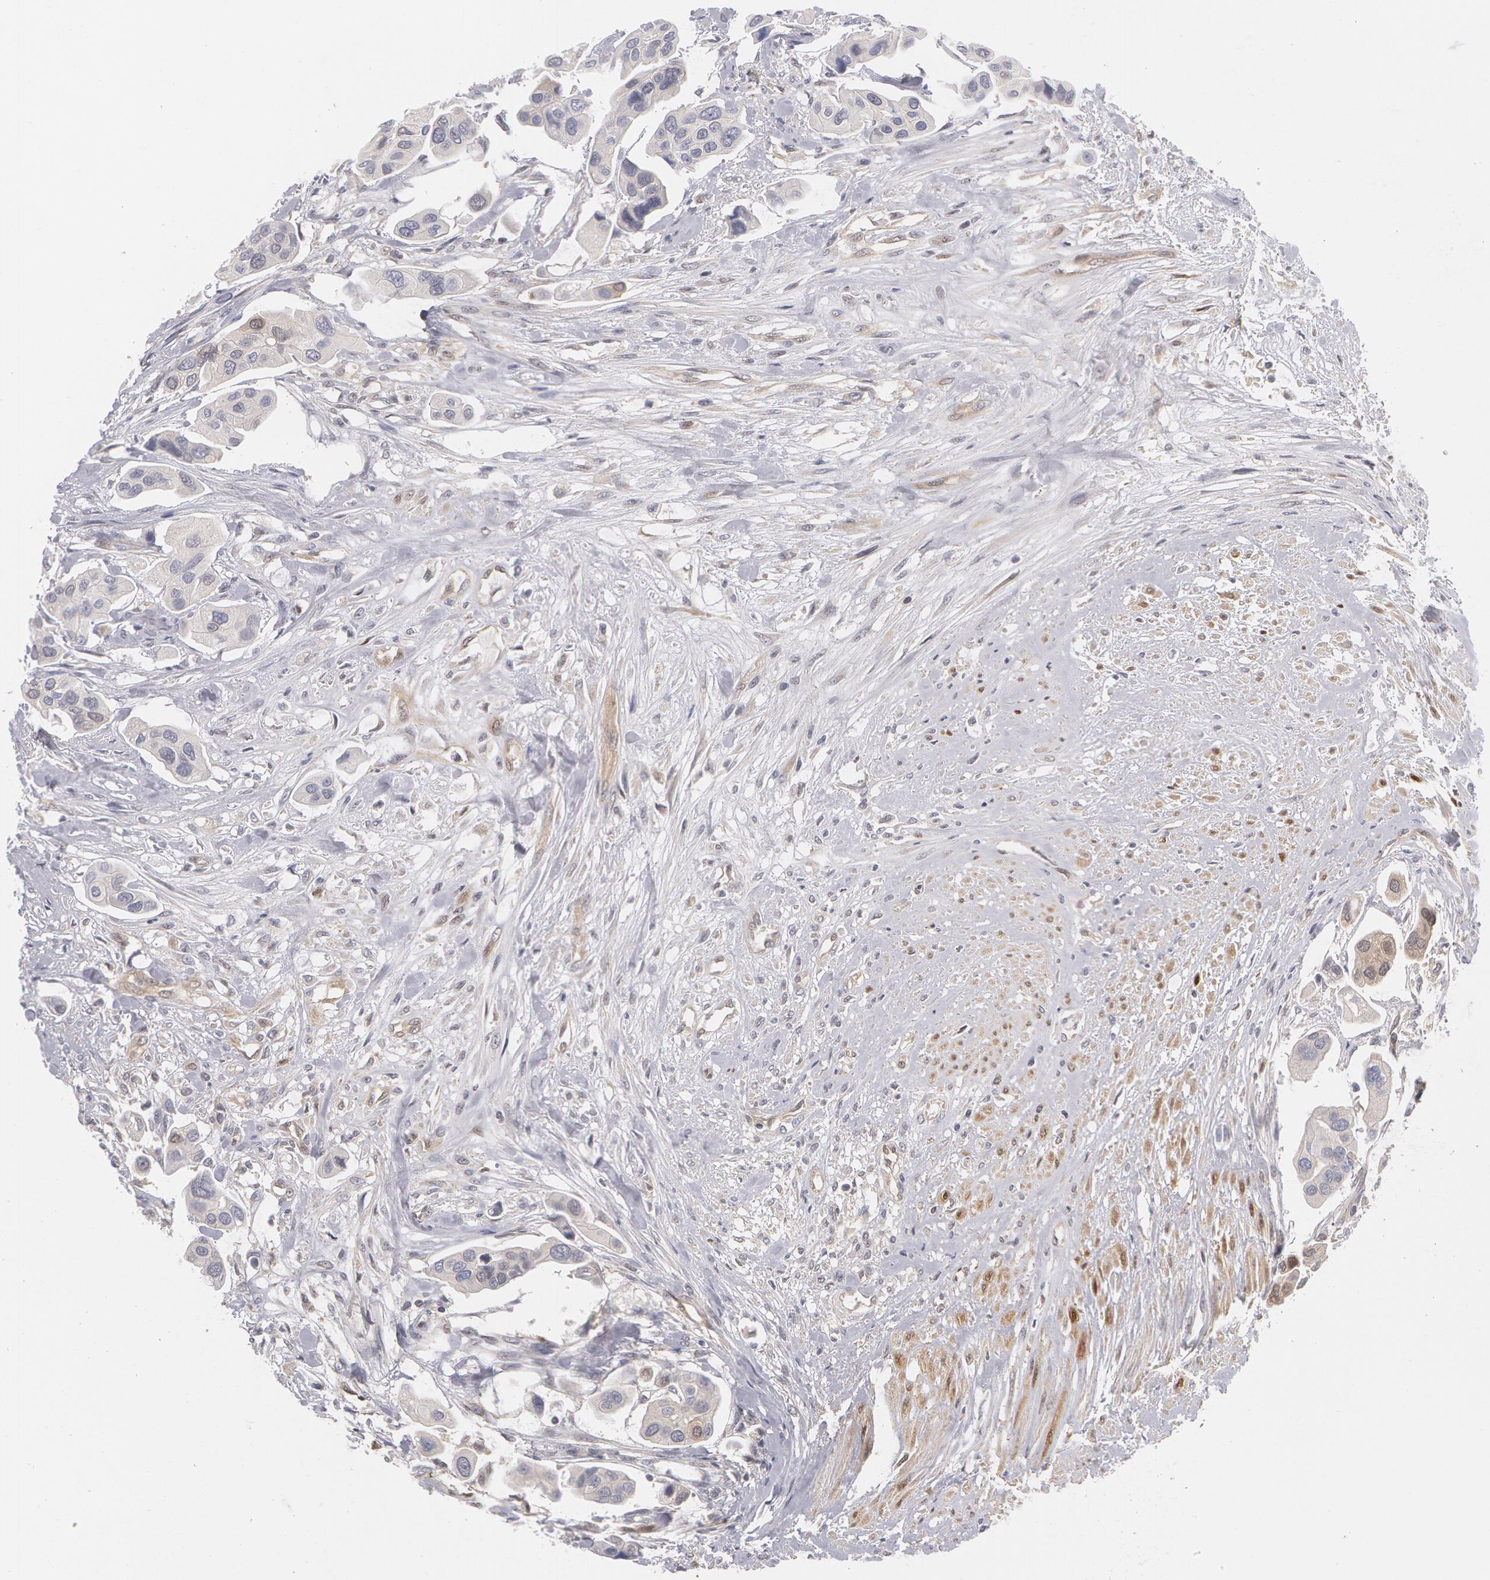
{"staining": {"intensity": "negative", "quantity": "none", "location": "none"}, "tissue": "urothelial cancer", "cell_type": "Tumor cells", "image_type": "cancer", "snomed": [{"axis": "morphology", "description": "Adenocarcinoma, NOS"}, {"axis": "topography", "description": "Urinary bladder"}], "caption": "Urothelial cancer was stained to show a protein in brown. There is no significant staining in tumor cells.", "gene": "TXNRD1", "patient": {"sex": "male", "age": 61}}